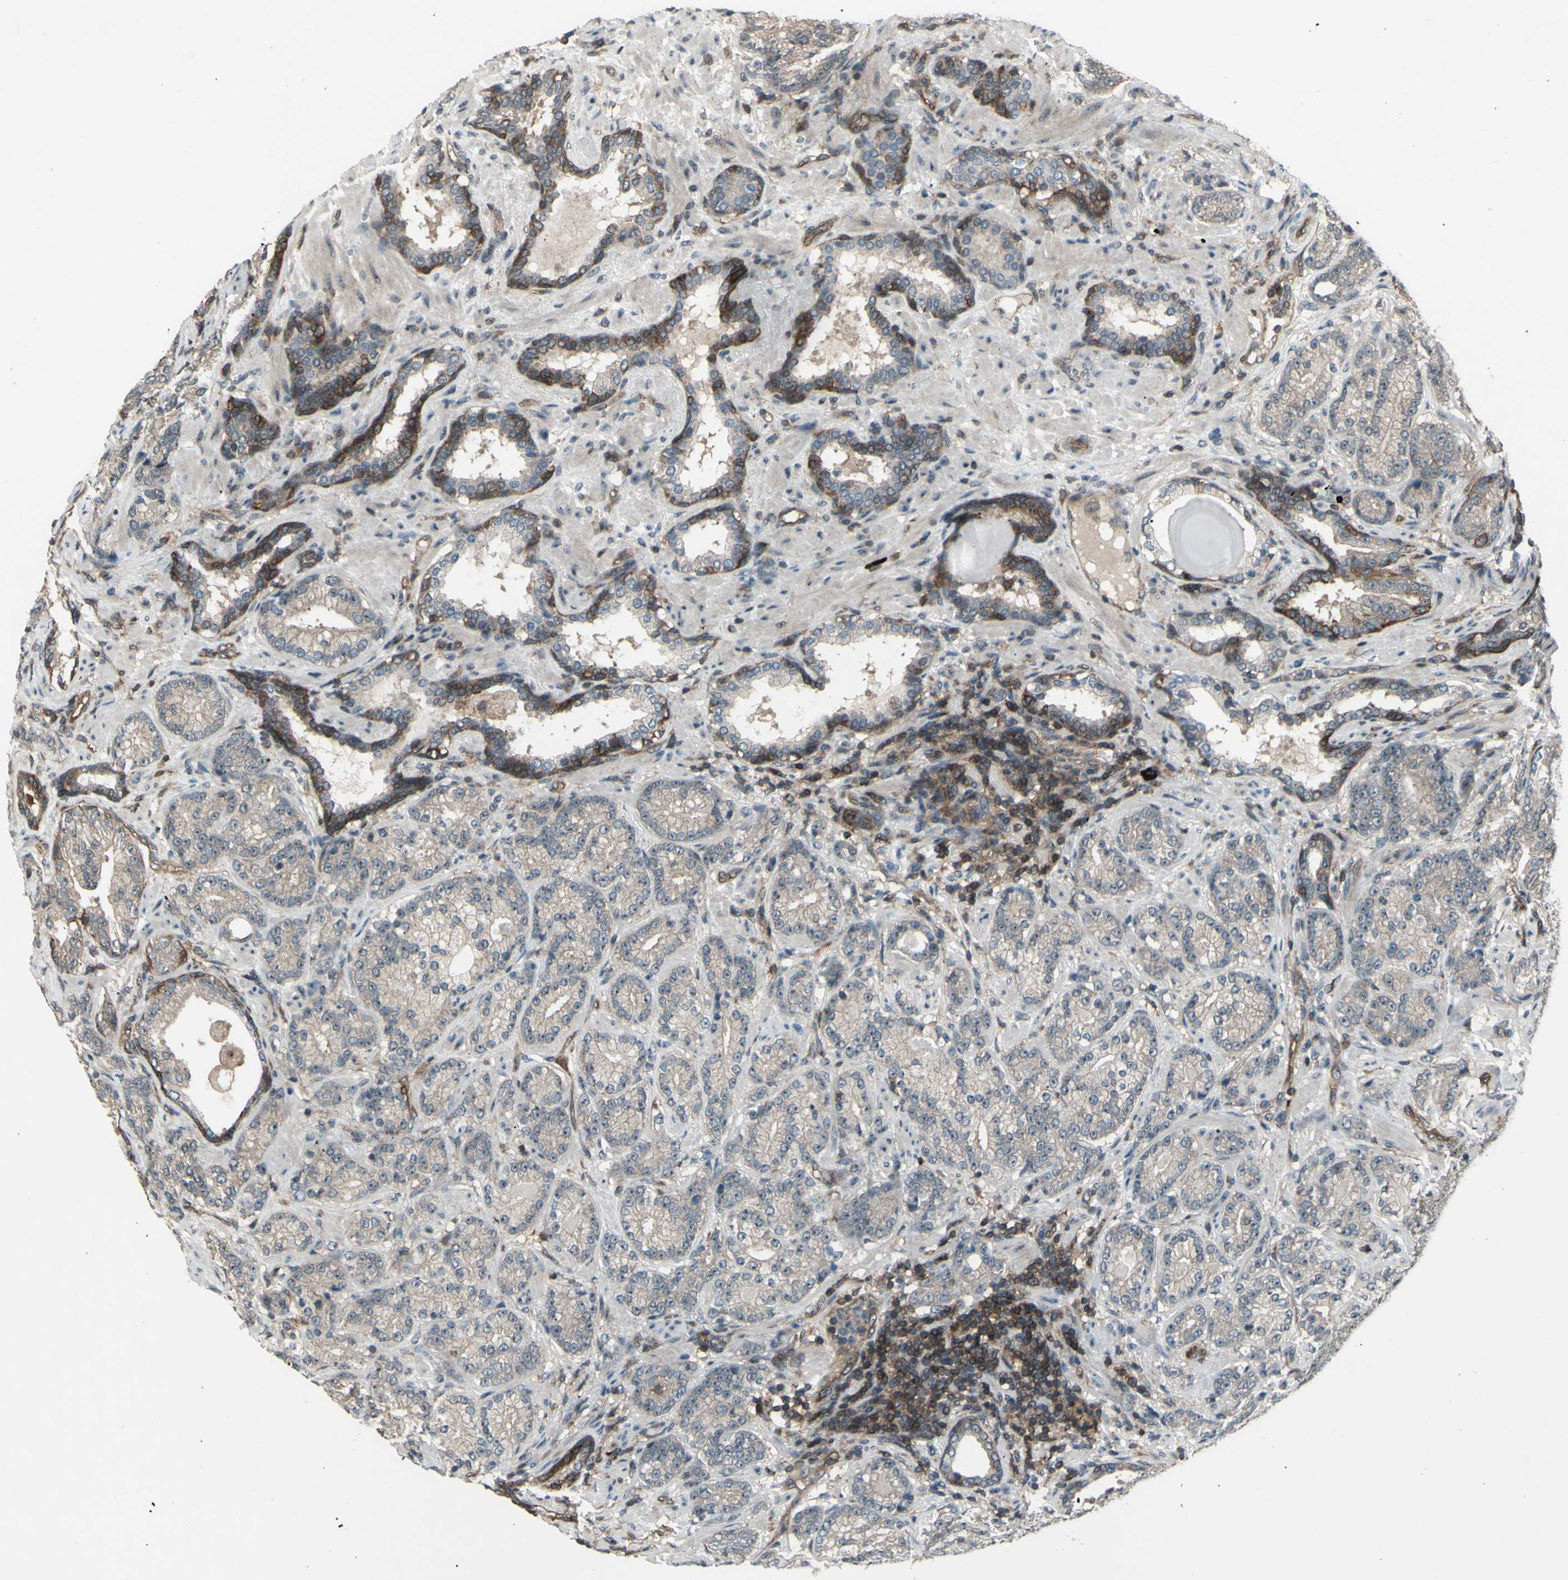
{"staining": {"intensity": "strong", "quantity": "25%-75%", "location": "cytoplasmic/membranous"}, "tissue": "prostate cancer", "cell_type": "Tumor cells", "image_type": "cancer", "snomed": [{"axis": "morphology", "description": "Adenocarcinoma, High grade"}, {"axis": "topography", "description": "Prostate"}], "caption": "This histopathology image shows adenocarcinoma (high-grade) (prostate) stained with immunohistochemistry to label a protein in brown. The cytoplasmic/membranous of tumor cells show strong positivity for the protein. Nuclei are counter-stained blue.", "gene": "FXYD5", "patient": {"sex": "male", "age": 61}}